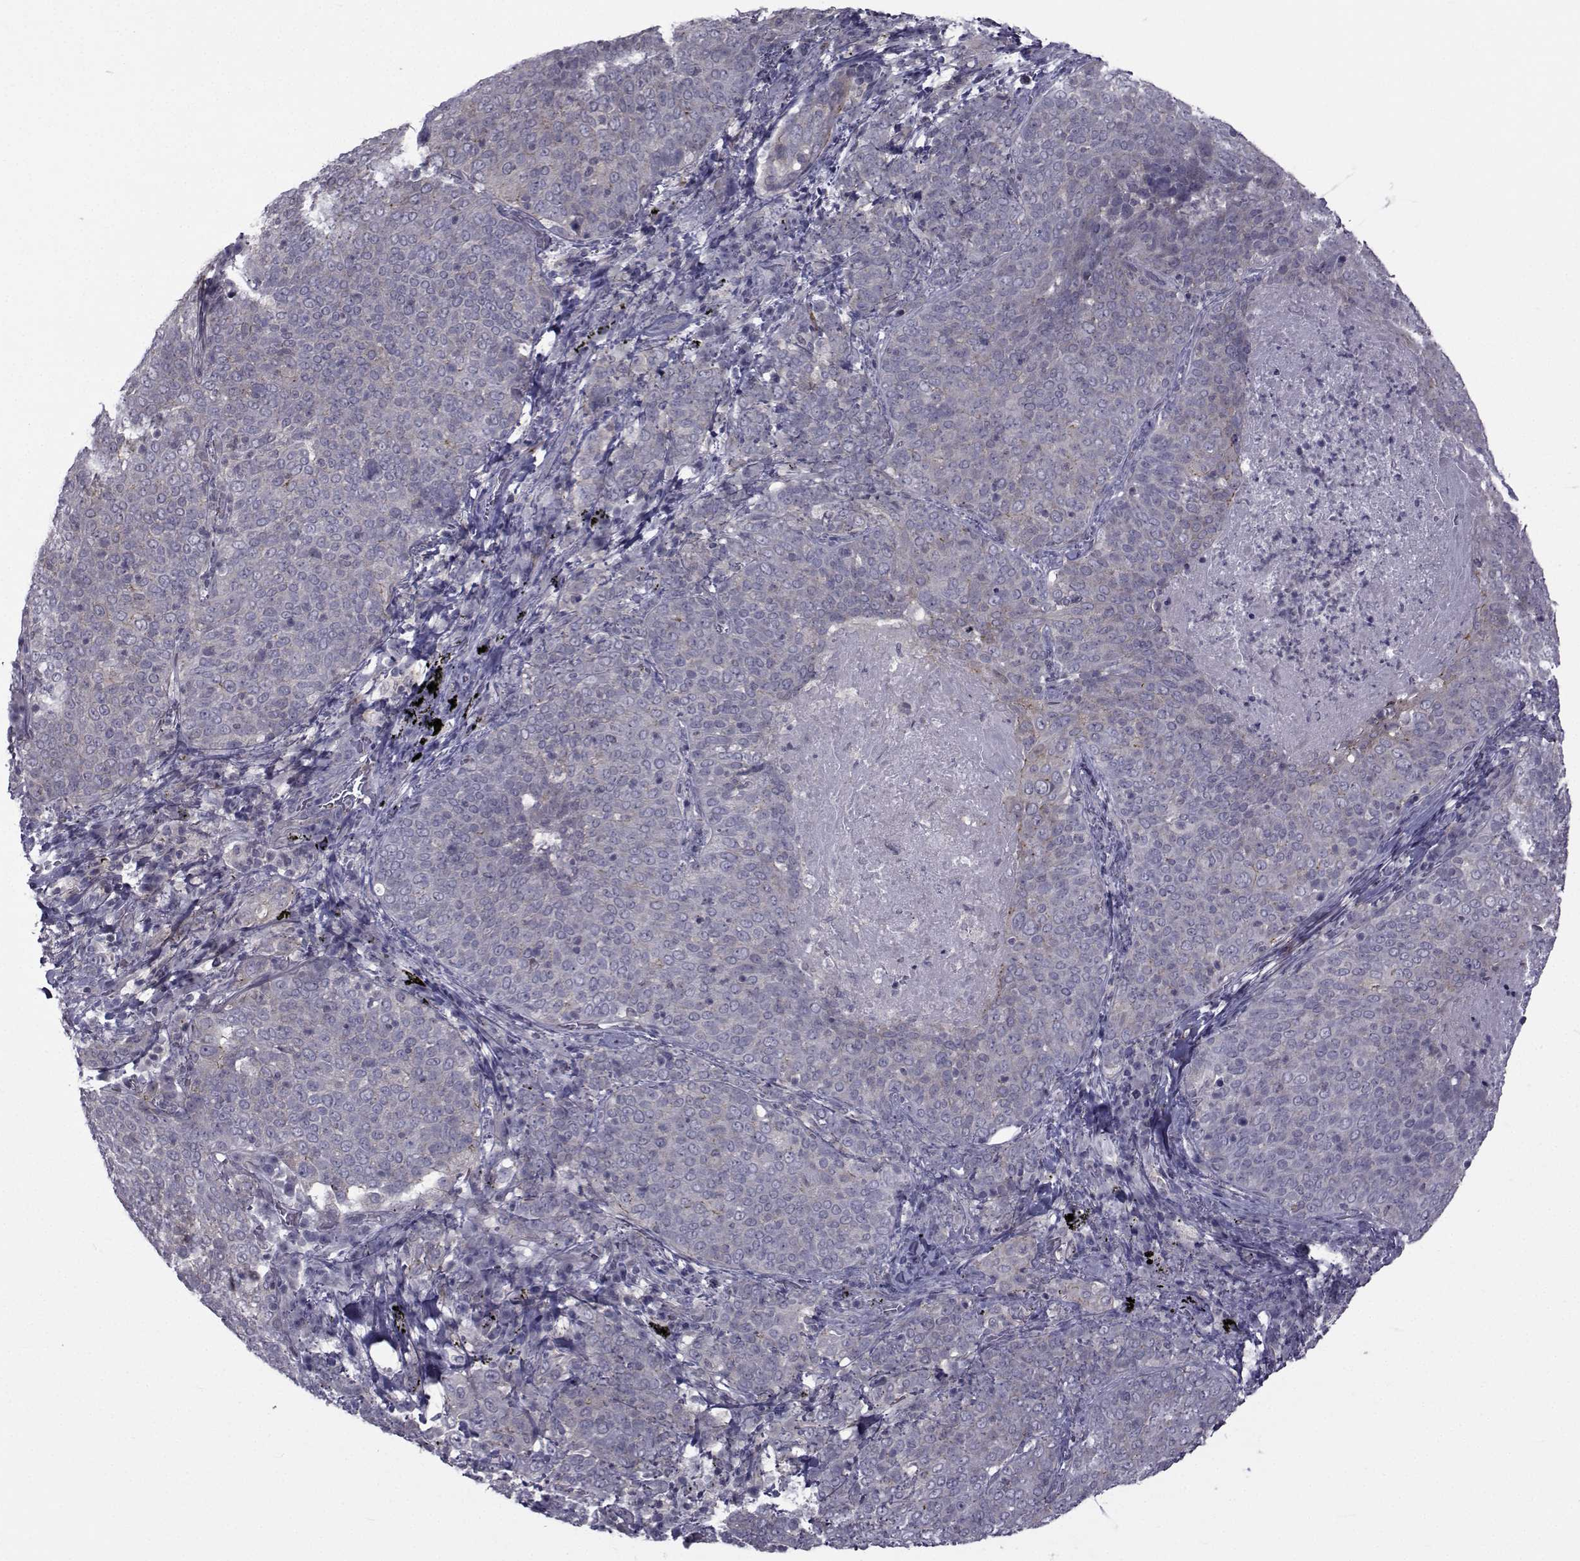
{"staining": {"intensity": "weak", "quantity": "25%-75%", "location": "cytoplasmic/membranous"}, "tissue": "lung cancer", "cell_type": "Tumor cells", "image_type": "cancer", "snomed": [{"axis": "morphology", "description": "Squamous cell carcinoma, NOS"}, {"axis": "topography", "description": "Lung"}], "caption": "Lung squamous cell carcinoma stained with DAB immunohistochemistry reveals low levels of weak cytoplasmic/membranous expression in about 25%-75% of tumor cells.", "gene": "SLC30A10", "patient": {"sex": "male", "age": 82}}